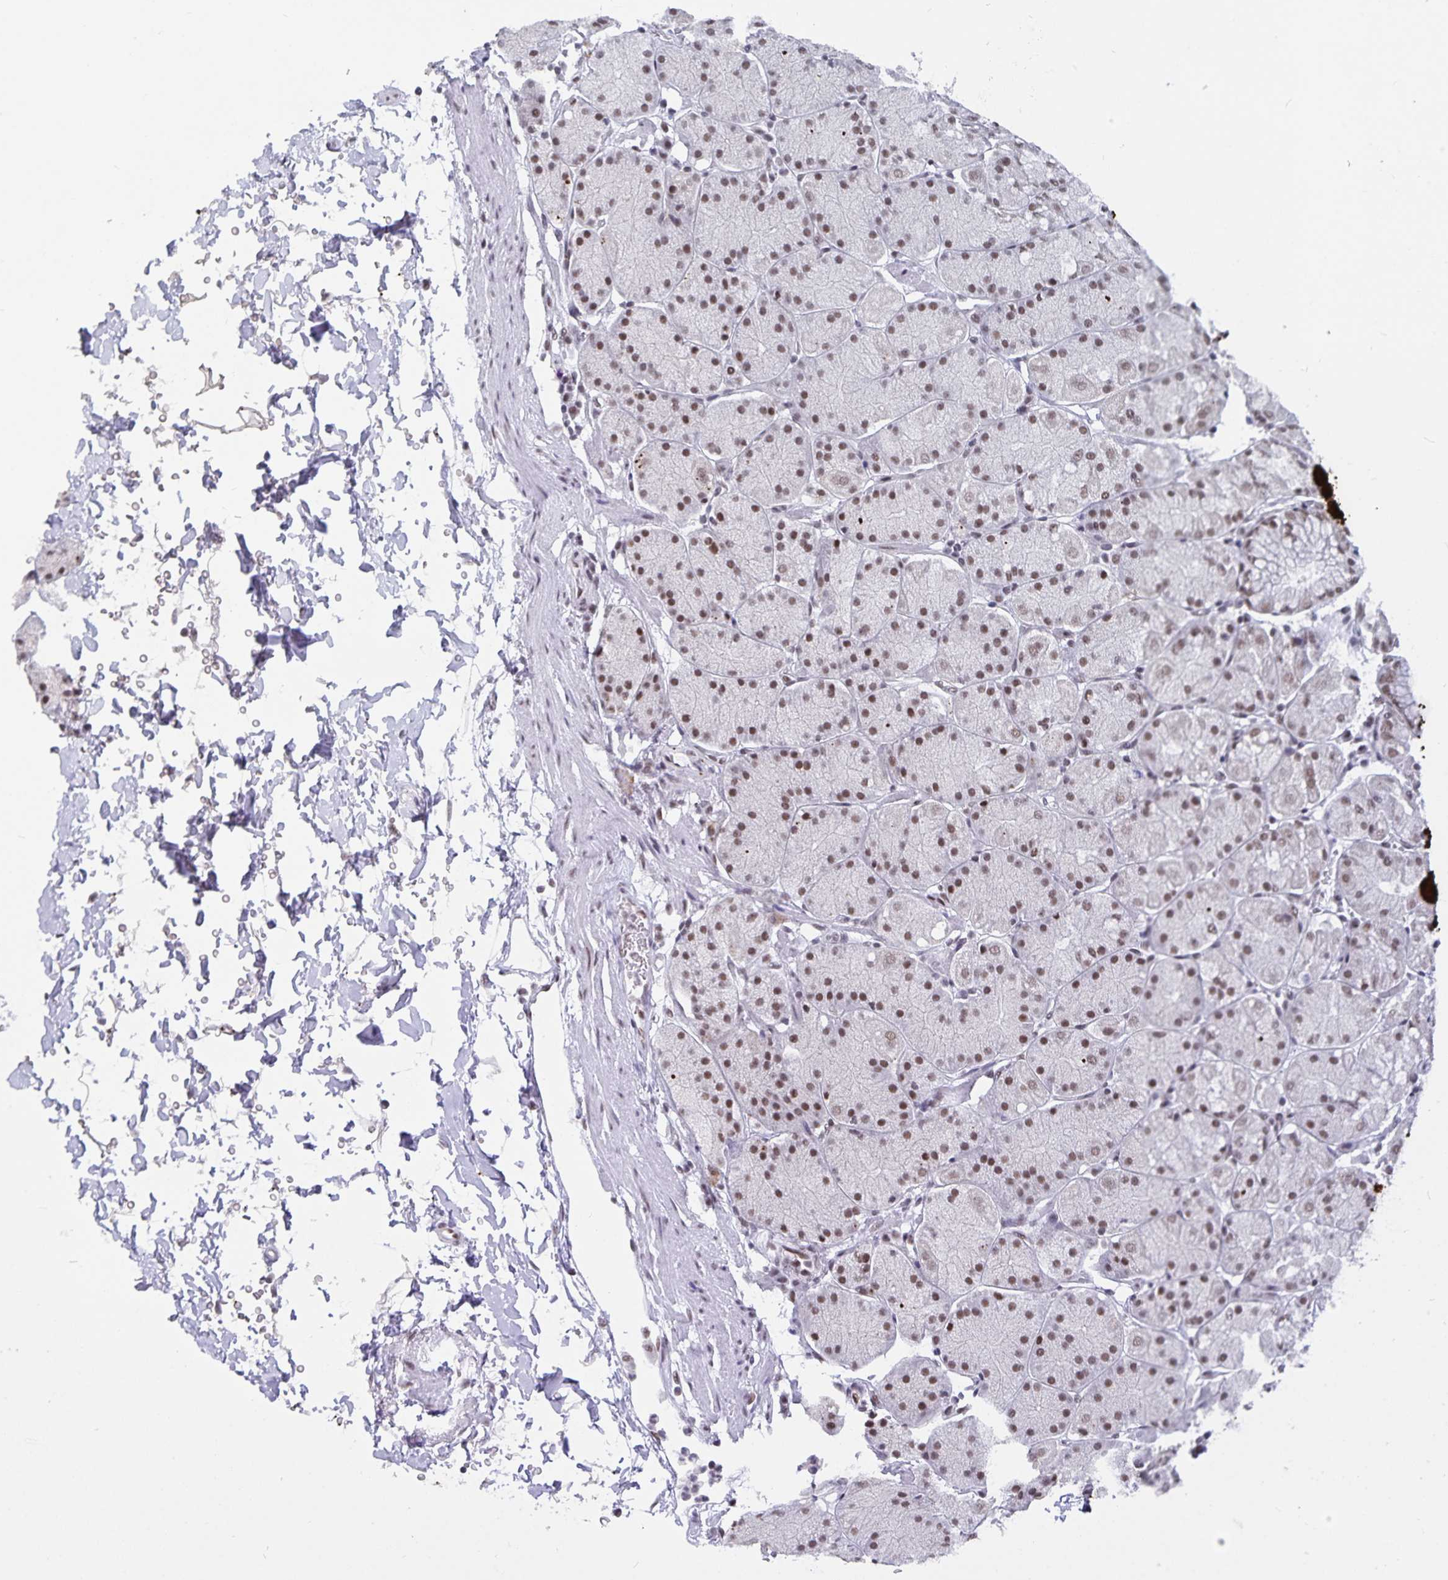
{"staining": {"intensity": "moderate", "quantity": ">75%", "location": "cytoplasmic/membranous,nuclear"}, "tissue": "stomach", "cell_type": "Glandular cells", "image_type": "normal", "snomed": [{"axis": "morphology", "description": "Normal tissue, NOS"}, {"axis": "topography", "description": "Stomach, upper"}, {"axis": "topography", "description": "Stomach"}], "caption": "Benign stomach reveals moderate cytoplasmic/membranous,nuclear staining in approximately >75% of glandular cells (DAB (3,3'-diaminobenzidine) IHC with brightfield microscopy, high magnification)..", "gene": "PBX2", "patient": {"sex": "male", "age": 76}}